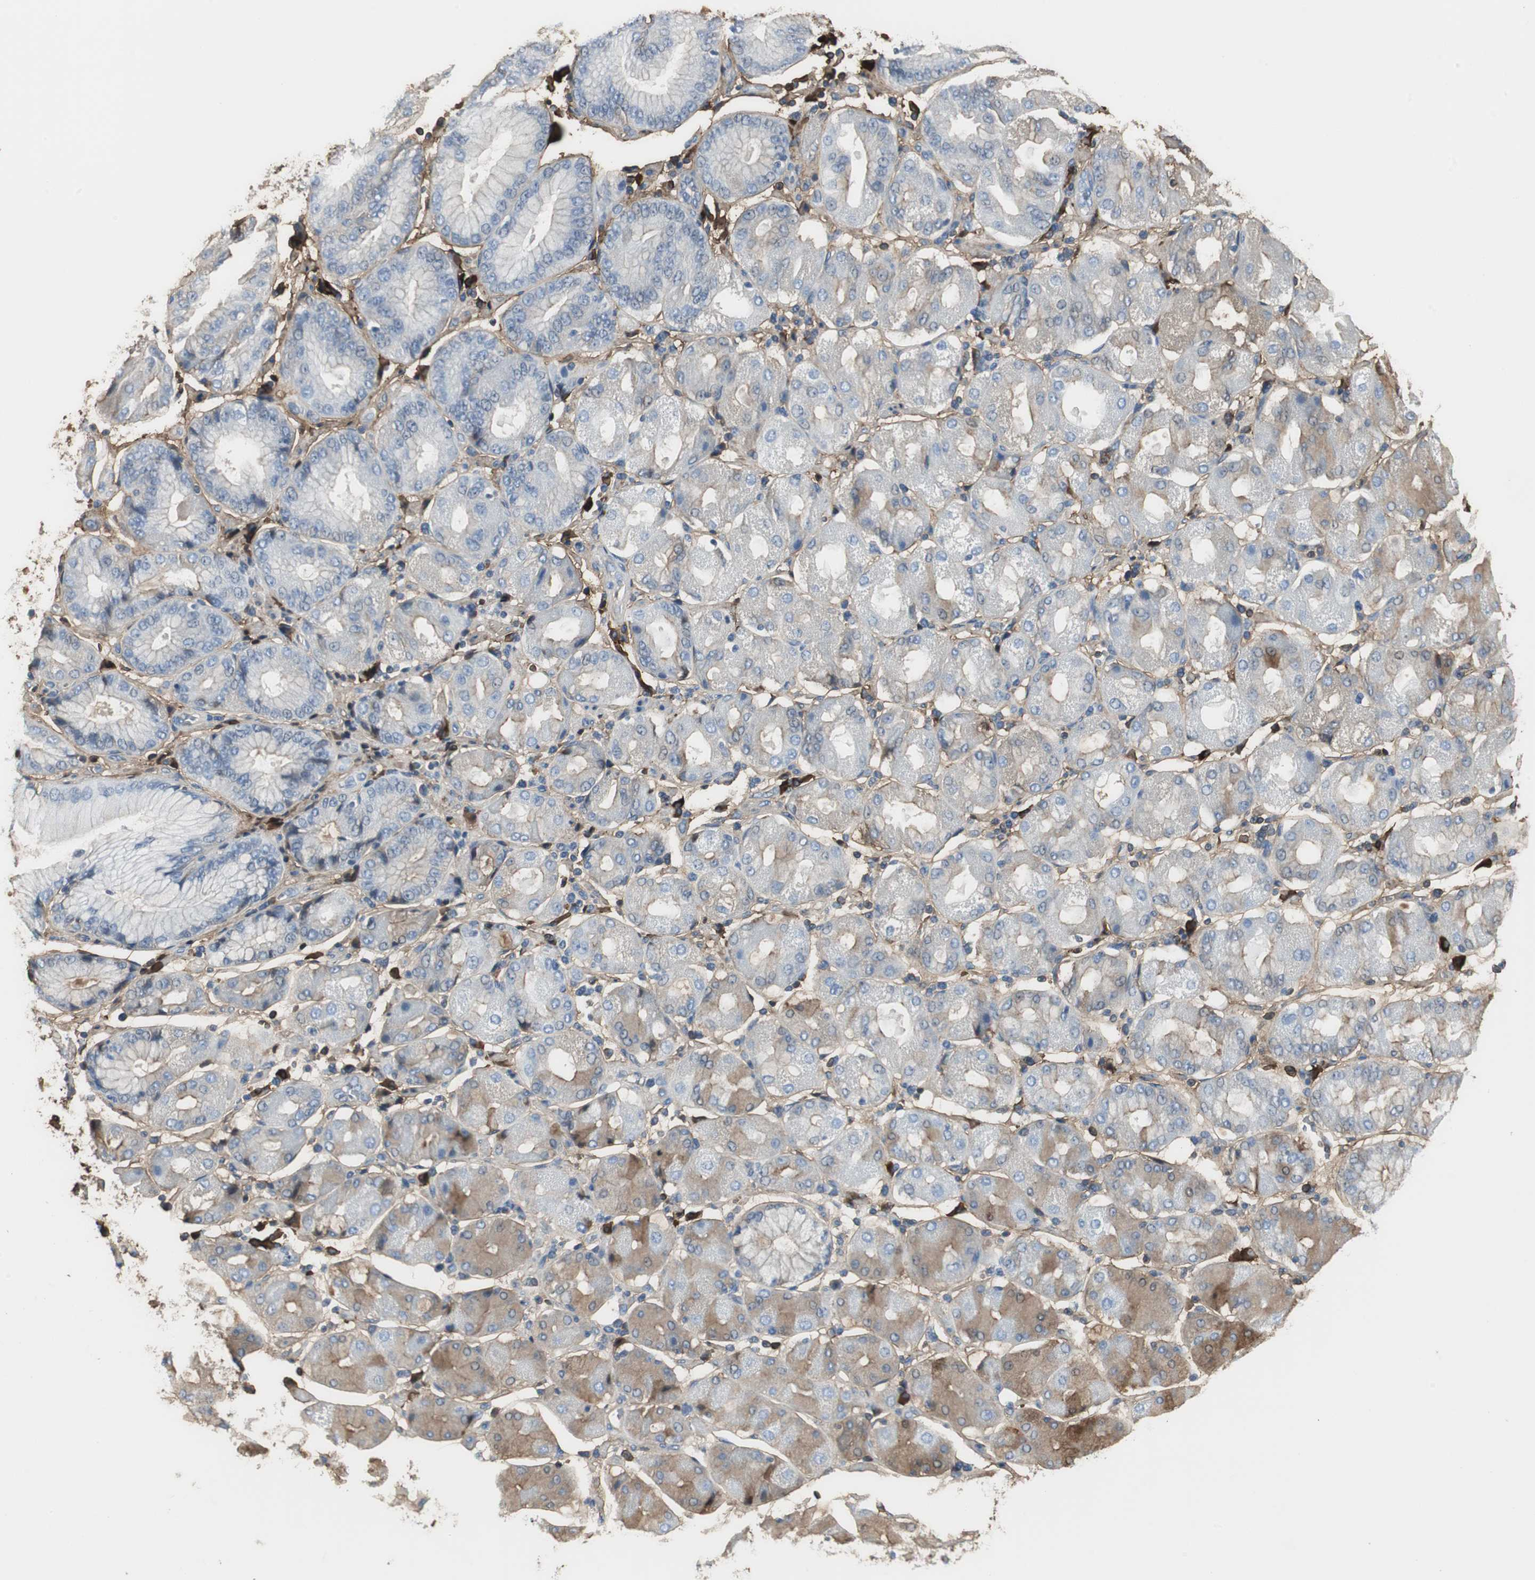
{"staining": {"intensity": "weak", "quantity": "<25%", "location": "cytoplasmic/membranous"}, "tissue": "stomach cancer", "cell_type": "Tumor cells", "image_type": "cancer", "snomed": [{"axis": "morphology", "description": "Normal tissue, NOS"}, {"axis": "morphology", "description": "Adenocarcinoma, NOS"}, {"axis": "topography", "description": "Stomach, upper"}, {"axis": "topography", "description": "Stomach"}], "caption": "This is a histopathology image of immunohistochemistry (IHC) staining of stomach cancer (adenocarcinoma), which shows no staining in tumor cells. Nuclei are stained in blue.", "gene": "IGHA1", "patient": {"sex": "male", "age": 59}}